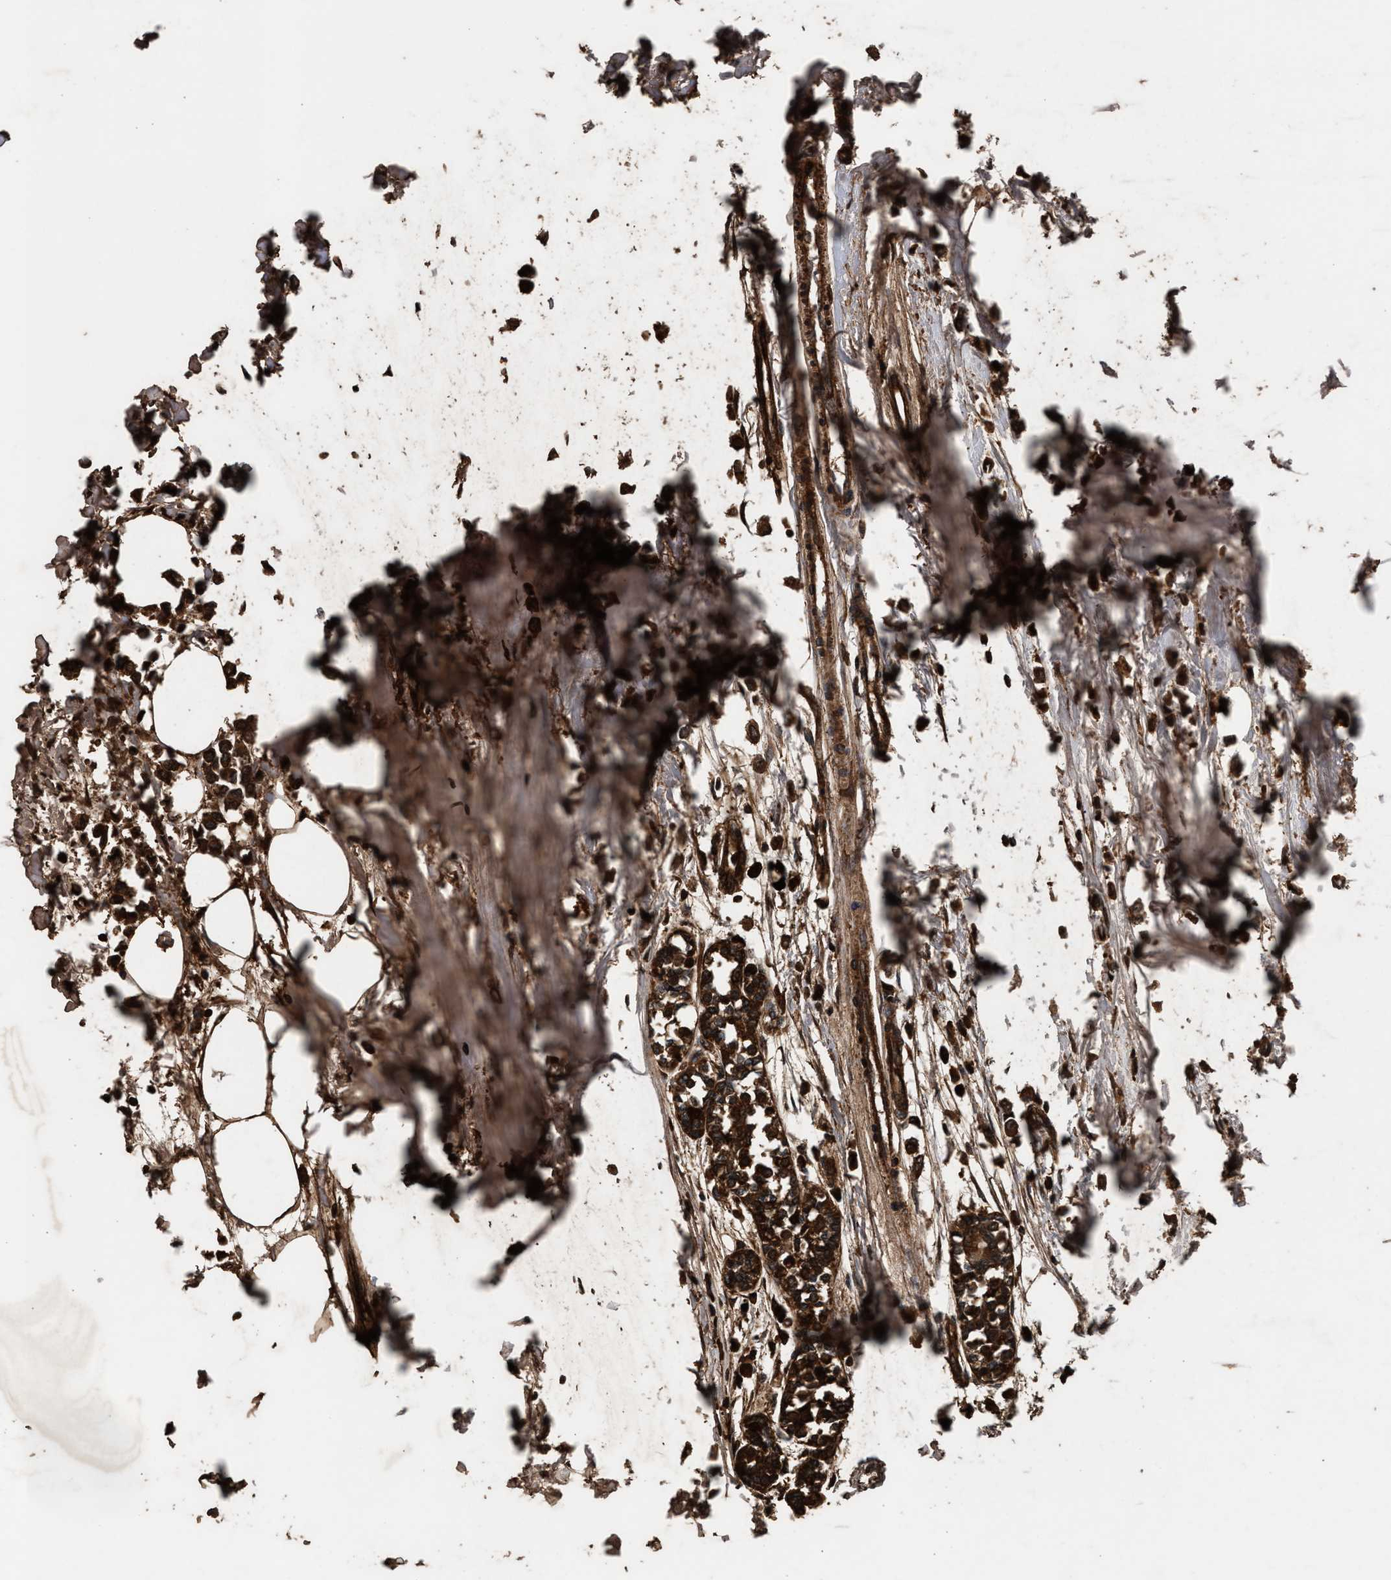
{"staining": {"intensity": "strong", "quantity": ">75%", "location": "cytoplasmic/membranous"}, "tissue": "breast cancer", "cell_type": "Tumor cells", "image_type": "cancer", "snomed": [{"axis": "morphology", "description": "Lobular carcinoma"}, {"axis": "topography", "description": "Breast"}], "caption": "This photomicrograph displays immunohistochemistry (IHC) staining of breast cancer (lobular carcinoma), with high strong cytoplasmic/membranous expression in approximately >75% of tumor cells.", "gene": "KYAT1", "patient": {"sex": "female", "age": 51}}